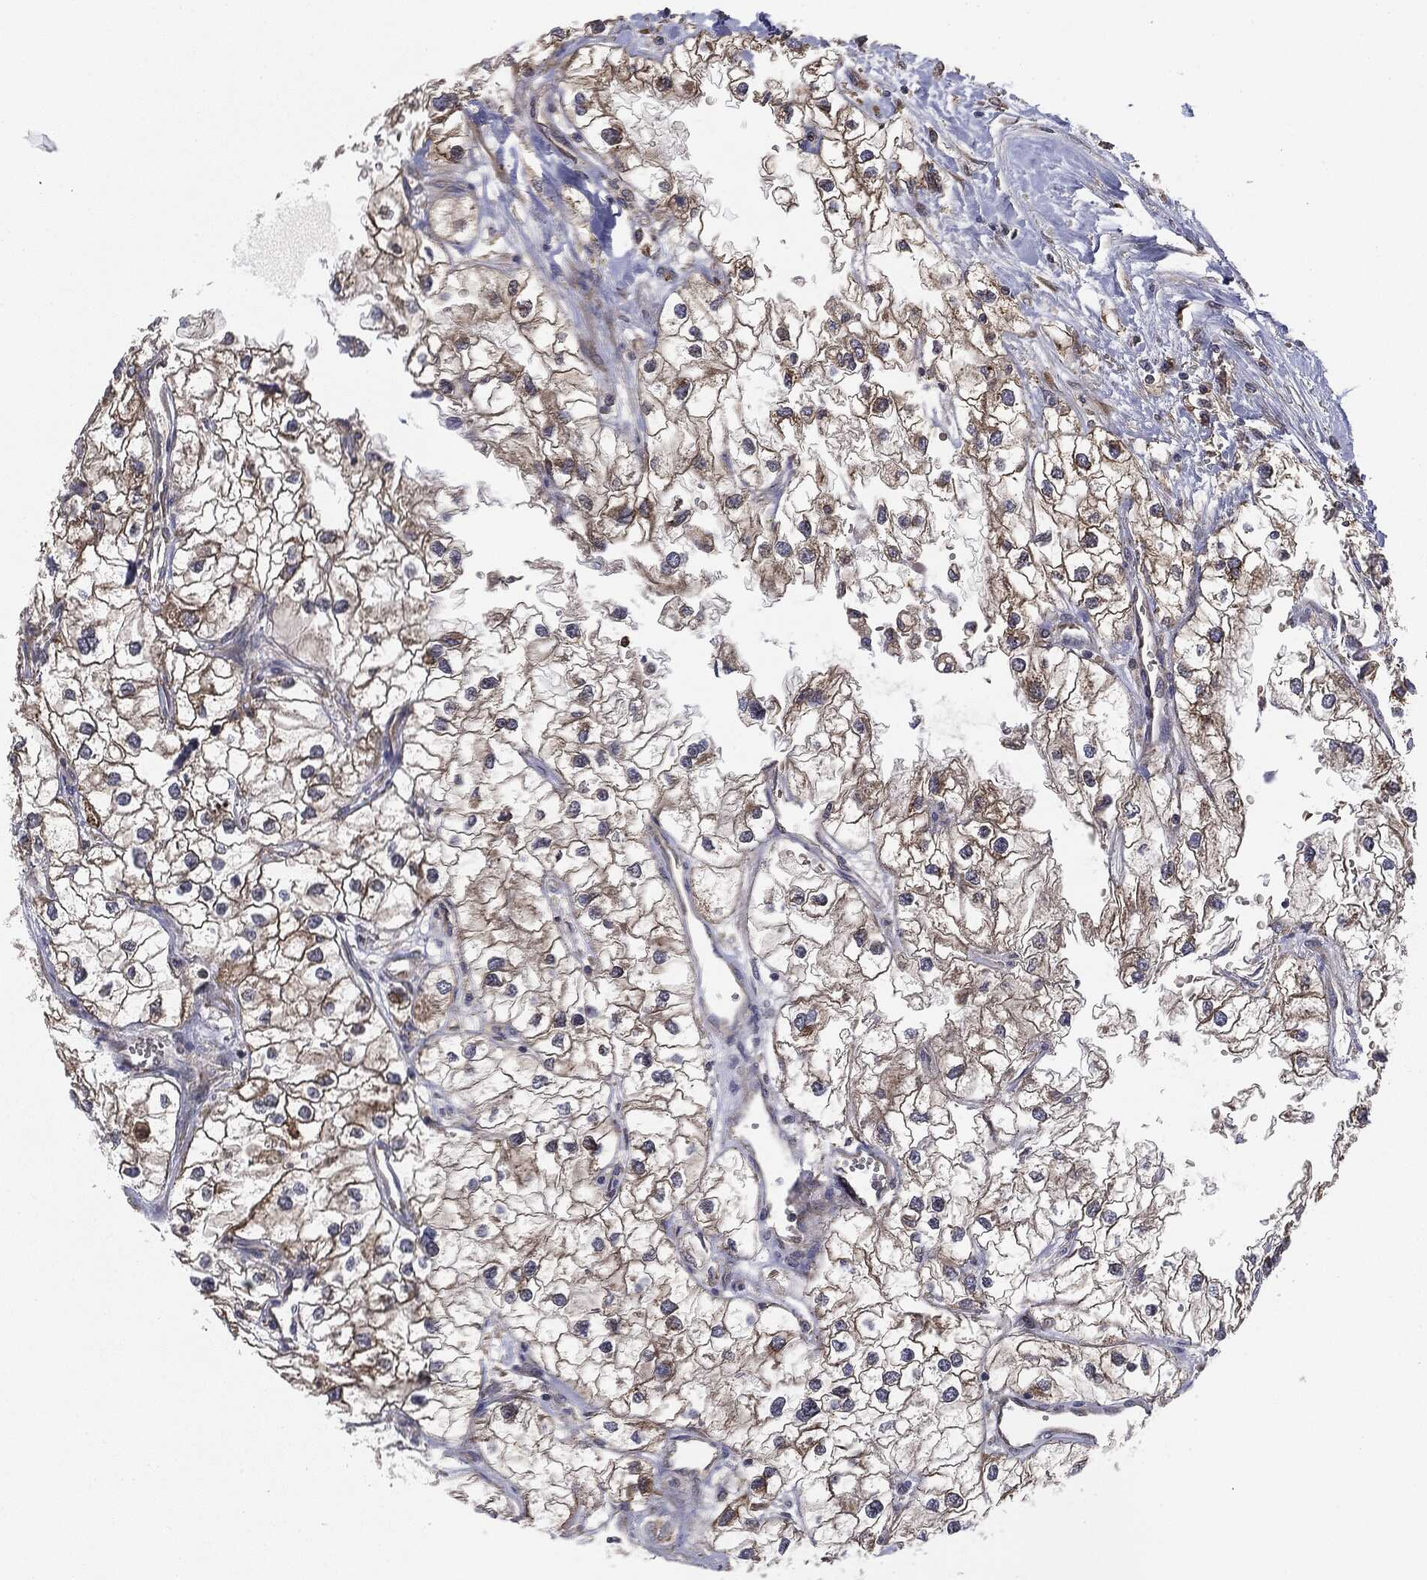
{"staining": {"intensity": "moderate", "quantity": "<25%", "location": "cytoplasmic/membranous"}, "tissue": "renal cancer", "cell_type": "Tumor cells", "image_type": "cancer", "snomed": [{"axis": "morphology", "description": "Adenocarcinoma, NOS"}, {"axis": "topography", "description": "Kidney"}], "caption": "The image demonstrates immunohistochemical staining of renal cancer (adenocarcinoma). There is moderate cytoplasmic/membranous staining is identified in about <25% of tumor cells.", "gene": "EIF2AK2", "patient": {"sex": "male", "age": 59}}